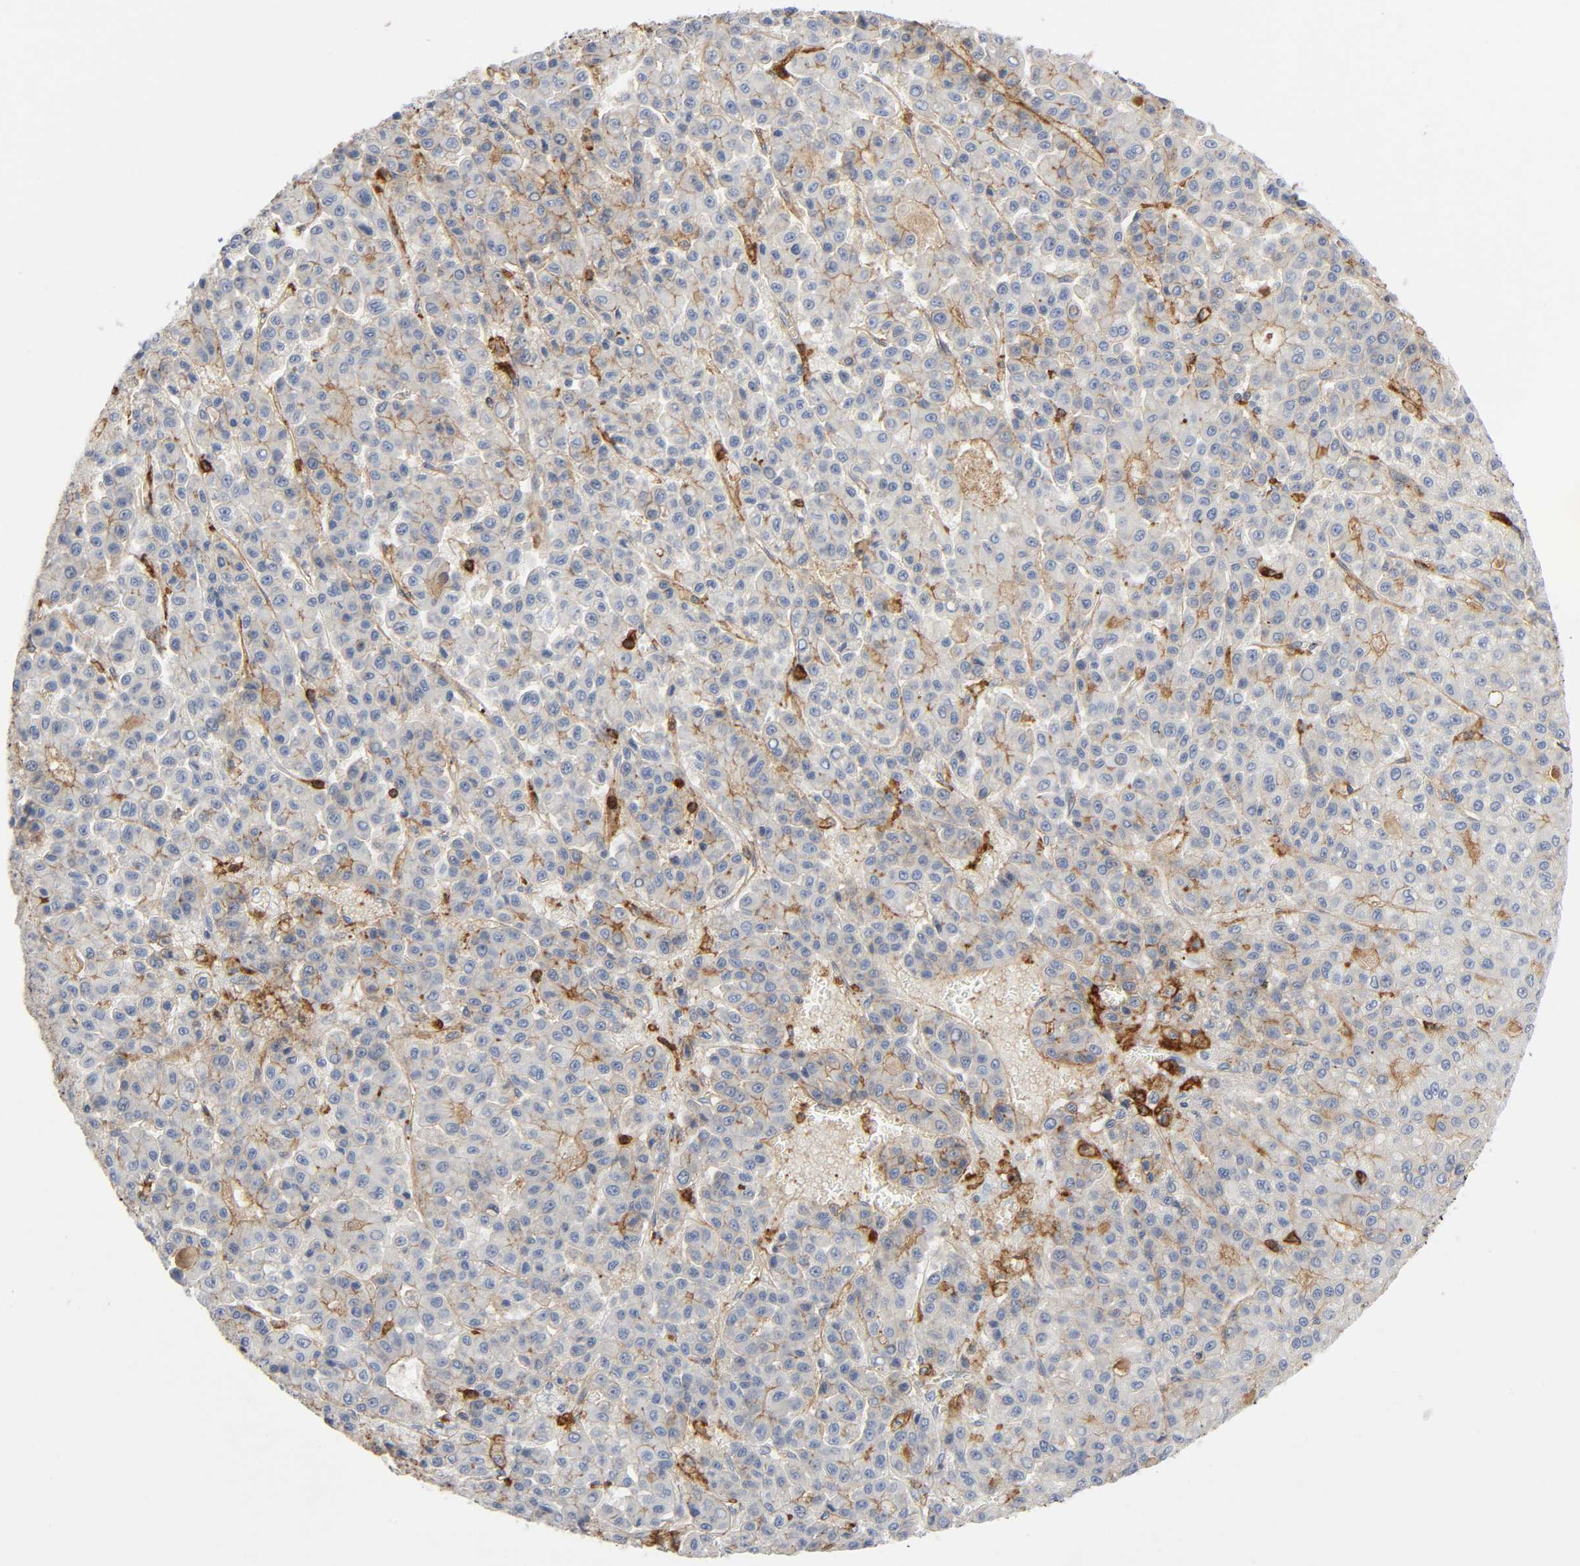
{"staining": {"intensity": "negative", "quantity": "none", "location": "none"}, "tissue": "liver cancer", "cell_type": "Tumor cells", "image_type": "cancer", "snomed": [{"axis": "morphology", "description": "Carcinoma, Hepatocellular, NOS"}, {"axis": "topography", "description": "Liver"}], "caption": "A histopathology image of liver cancer stained for a protein exhibits no brown staining in tumor cells.", "gene": "LYN", "patient": {"sex": "male", "age": 70}}